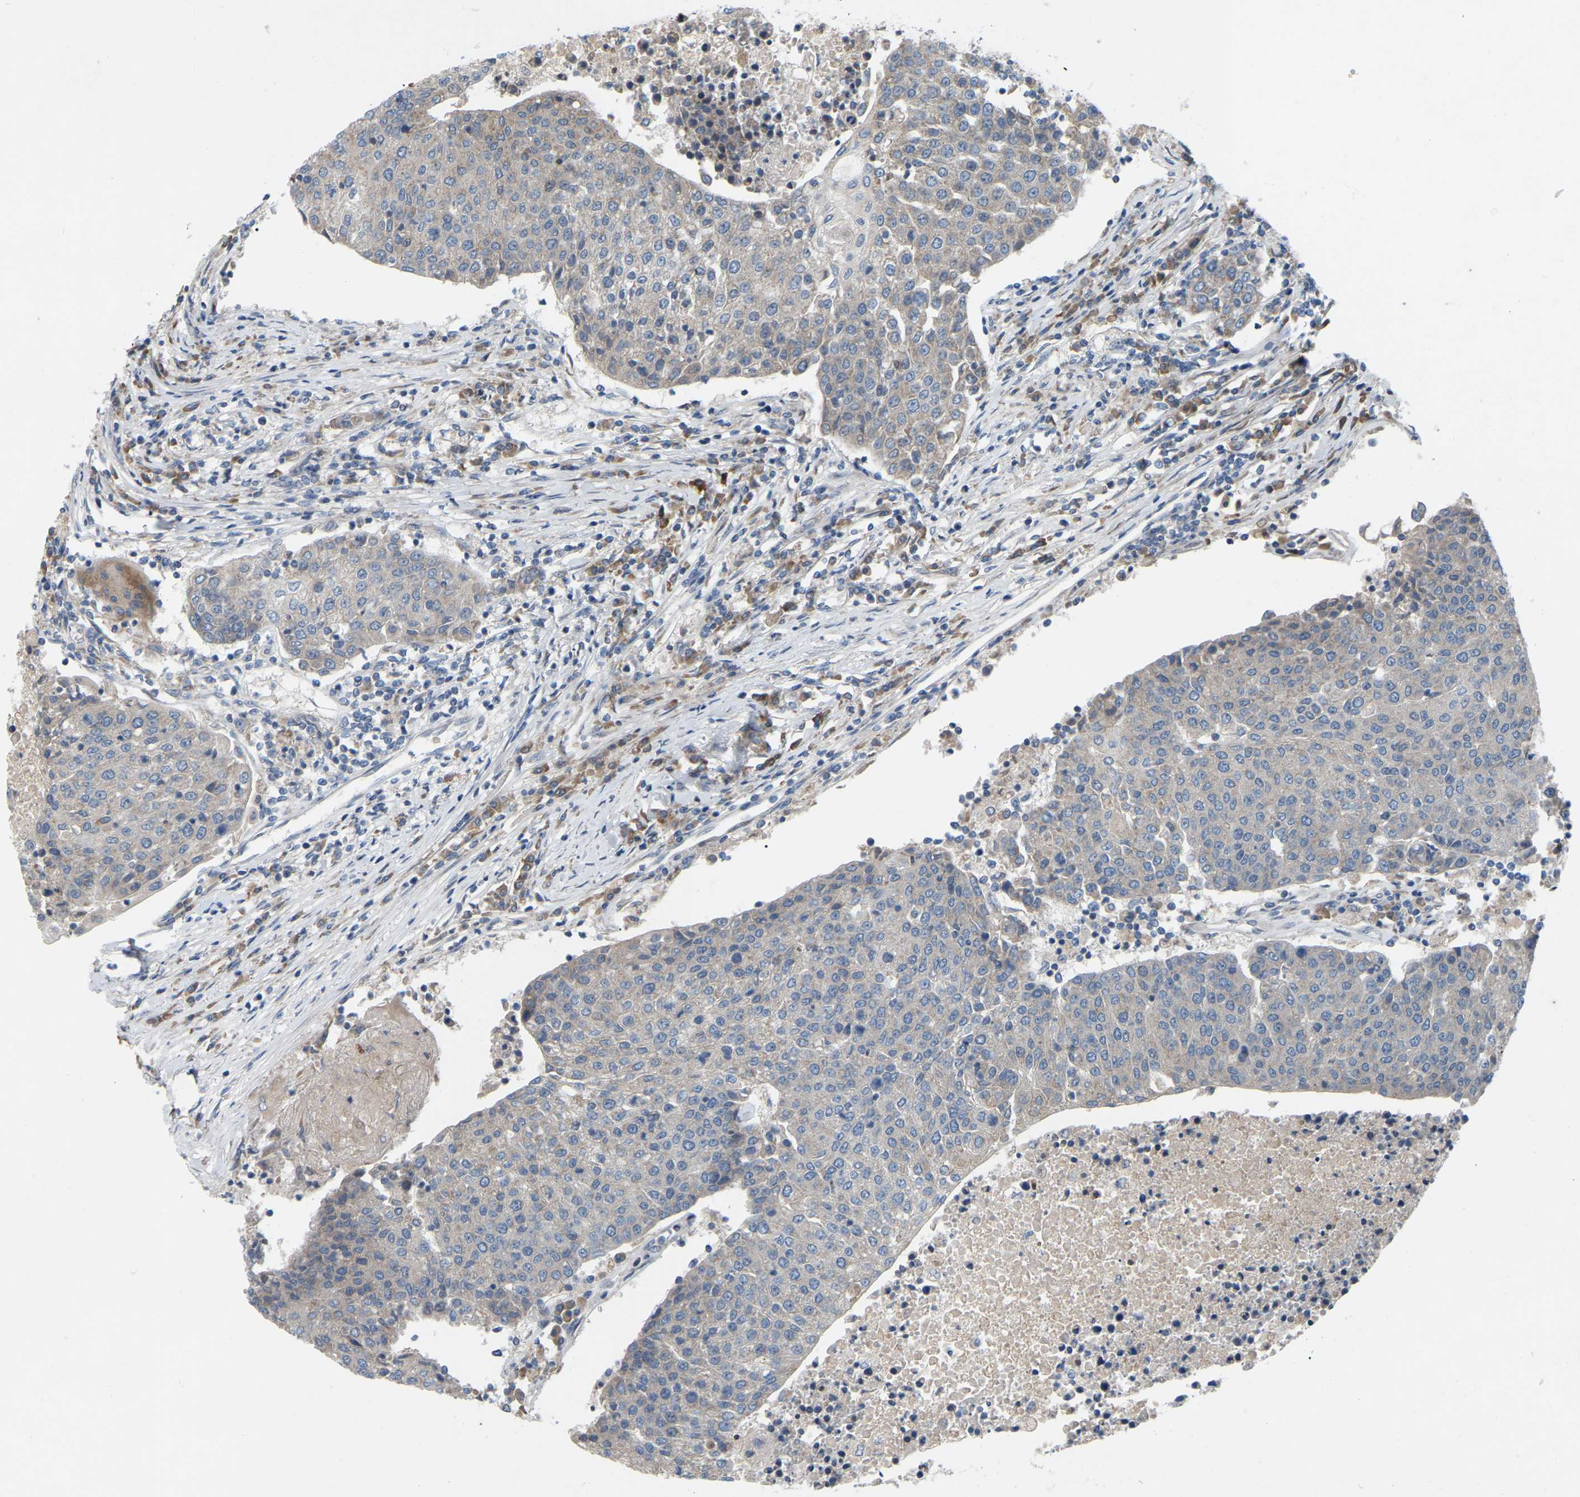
{"staining": {"intensity": "negative", "quantity": "none", "location": "none"}, "tissue": "urothelial cancer", "cell_type": "Tumor cells", "image_type": "cancer", "snomed": [{"axis": "morphology", "description": "Urothelial carcinoma, High grade"}, {"axis": "topography", "description": "Urinary bladder"}], "caption": "The immunohistochemistry (IHC) histopathology image has no significant staining in tumor cells of high-grade urothelial carcinoma tissue.", "gene": "PARL", "patient": {"sex": "female", "age": 85}}